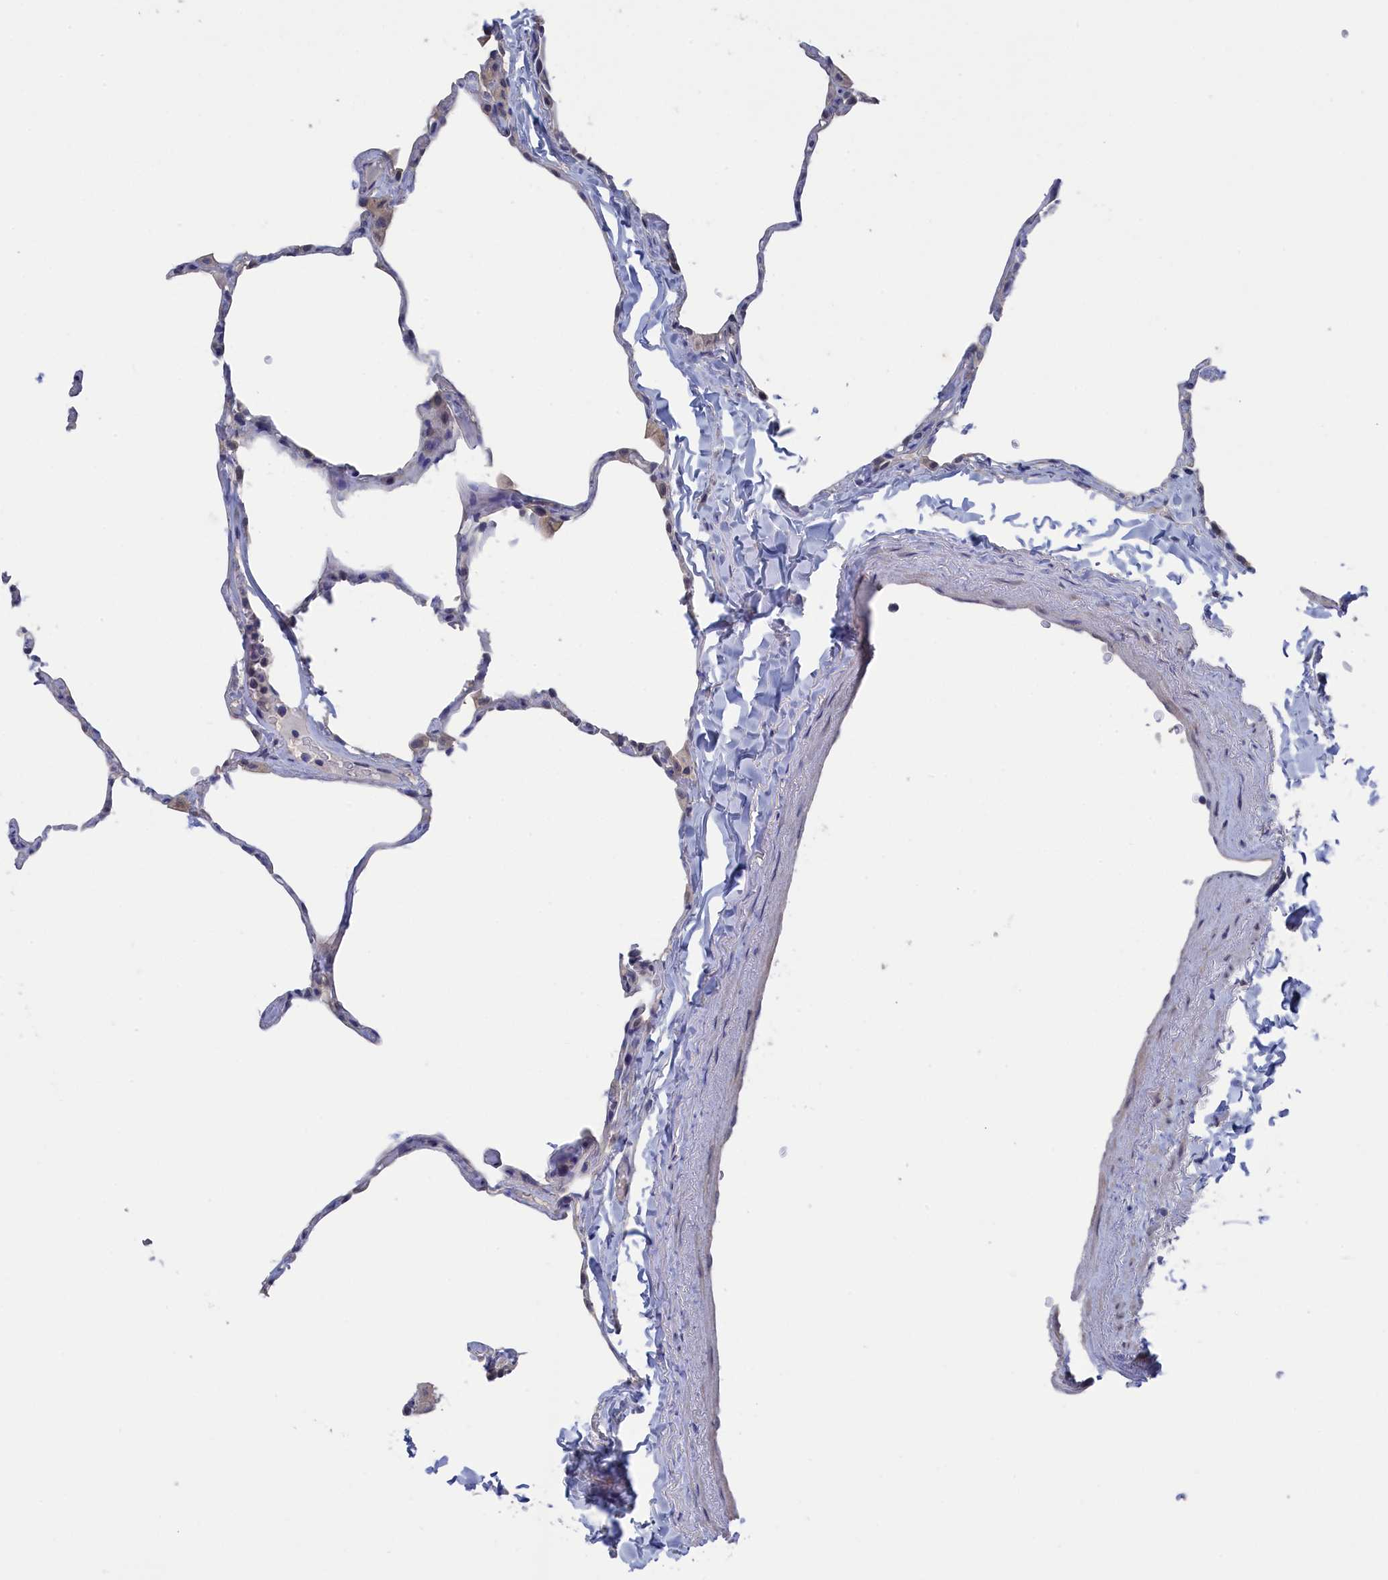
{"staining": {"intensity": "weak", "quantity": "<25%", "location": "cytoplasmic/membranous"}, "tissue": "lung", "cell_type": "Alveolar cells", "image_type": "normal", "snomed": [{"axis": "morphology", "description": "Normal tissue, NOS"}, {"axis": "topography", "description": "Lung"}], "caption": "Immunohistochemistry (IHC) histopathology image of benign lung: human lung stained with DAB (3,3'-diaminobenzidine) reveals no significant protein expression in alveolar cells.", "gene": "NUTF2", "patient": {"sex": "male", "age": 65}}